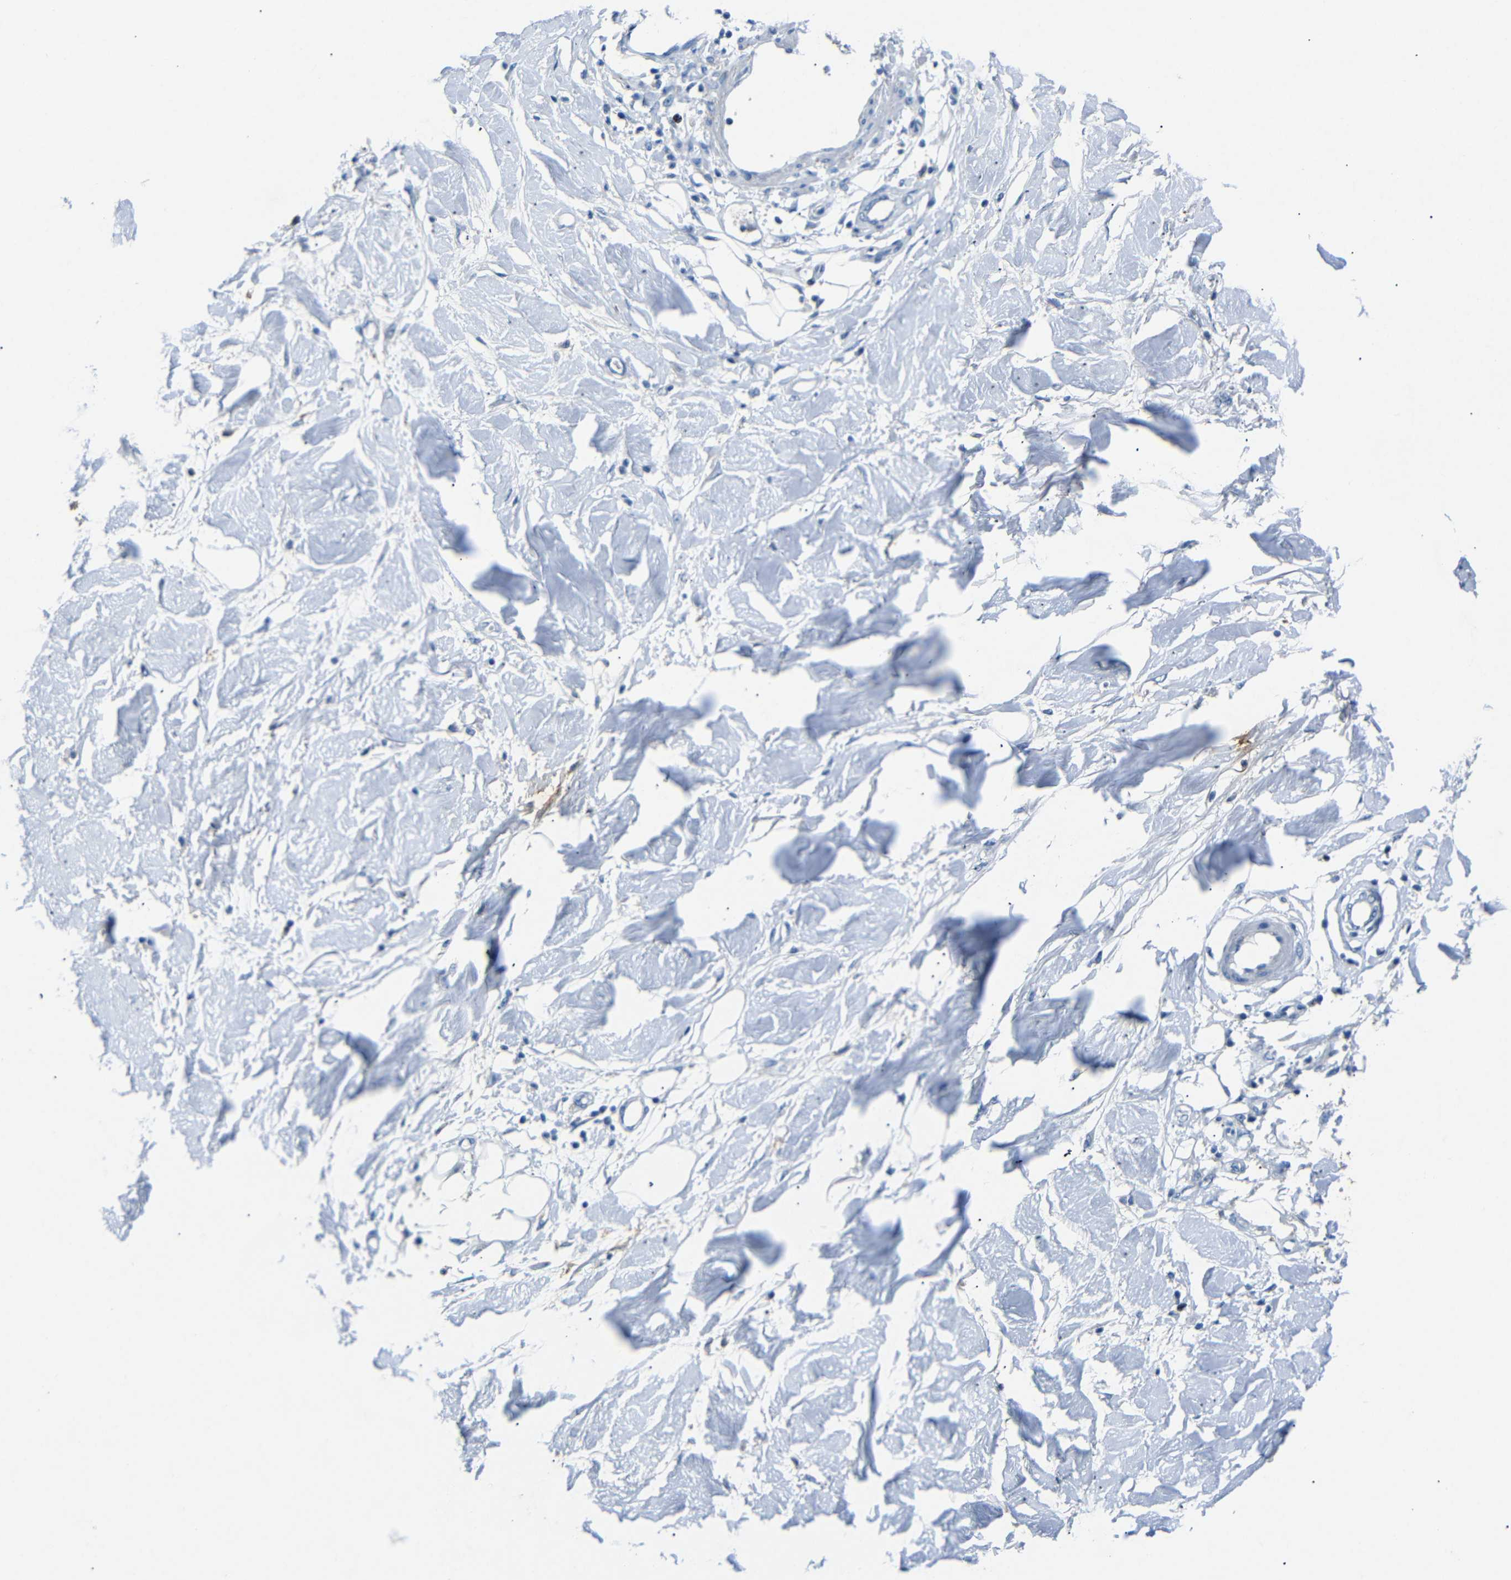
{"staining": {"intensity": "negative", "quantity": "none", "location": "none"}, "tissue": "adipose tissue", "cell_type": "Adipocytes", "image_type": "normal", "snomed": [{"axis": "morphology", "description": "Normal tissue, NOS"}, {"axis": "morphology", "description": "Squamous cell carcinoma, NOS"}, {"axis": "topography", "description": "Skin"}, {"axis": "topography", "description": "Peripheral nerve tissue"}], "caption": "This is a photomicrograph of immunohistochemistry (IHC) staining of normal adipose tissue, which shows no expression in adipocytes. (IHC, brightfield microscopy, high magnification).", "gene": "INCENP", "patient": {"sex": "male", "age": 83}}